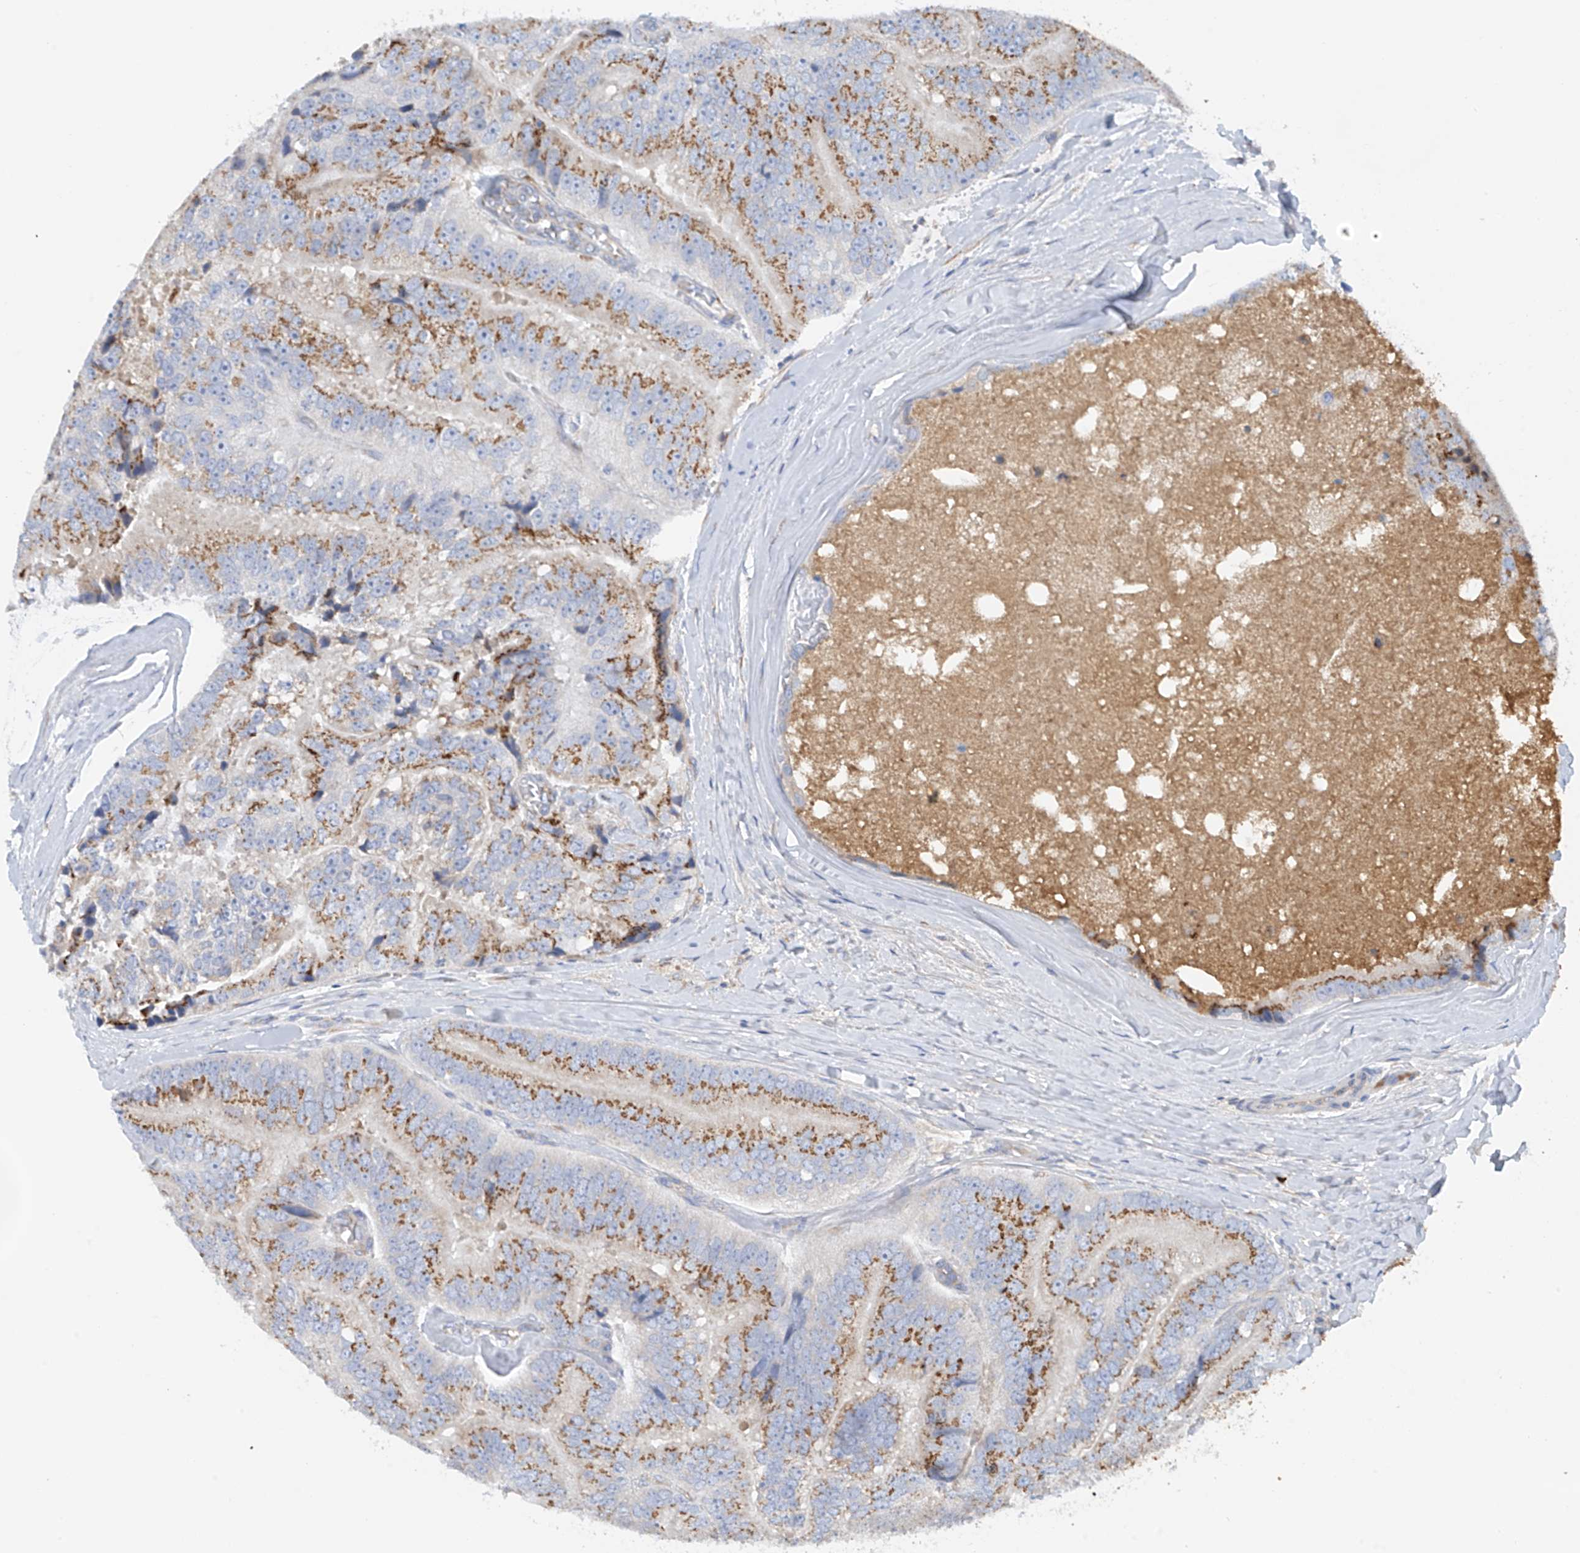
{"staining": {"intensity": "moderate", "quantity": "25%-75%", "location": "cytoplasmic/membranous"}, "tissue": "prostate cancer", "cell_type": "Tumor cells", "image_type": "cancer", "snomed": [{"axis": "morphology", "description": "Adenocarcinoma, High grade"}, {"axis": "topography", "description": "Prostate"}], "caption": "Human prostate cancer (adenocarcinoma (high-grade)) stained for a protein (brown) shows moderate cytoplasmic/membranous positive expression in approximately 25%-75% of tumor cells.", "gene": "SLC5A11", "patient": {"sex": "male", "age": 70}}